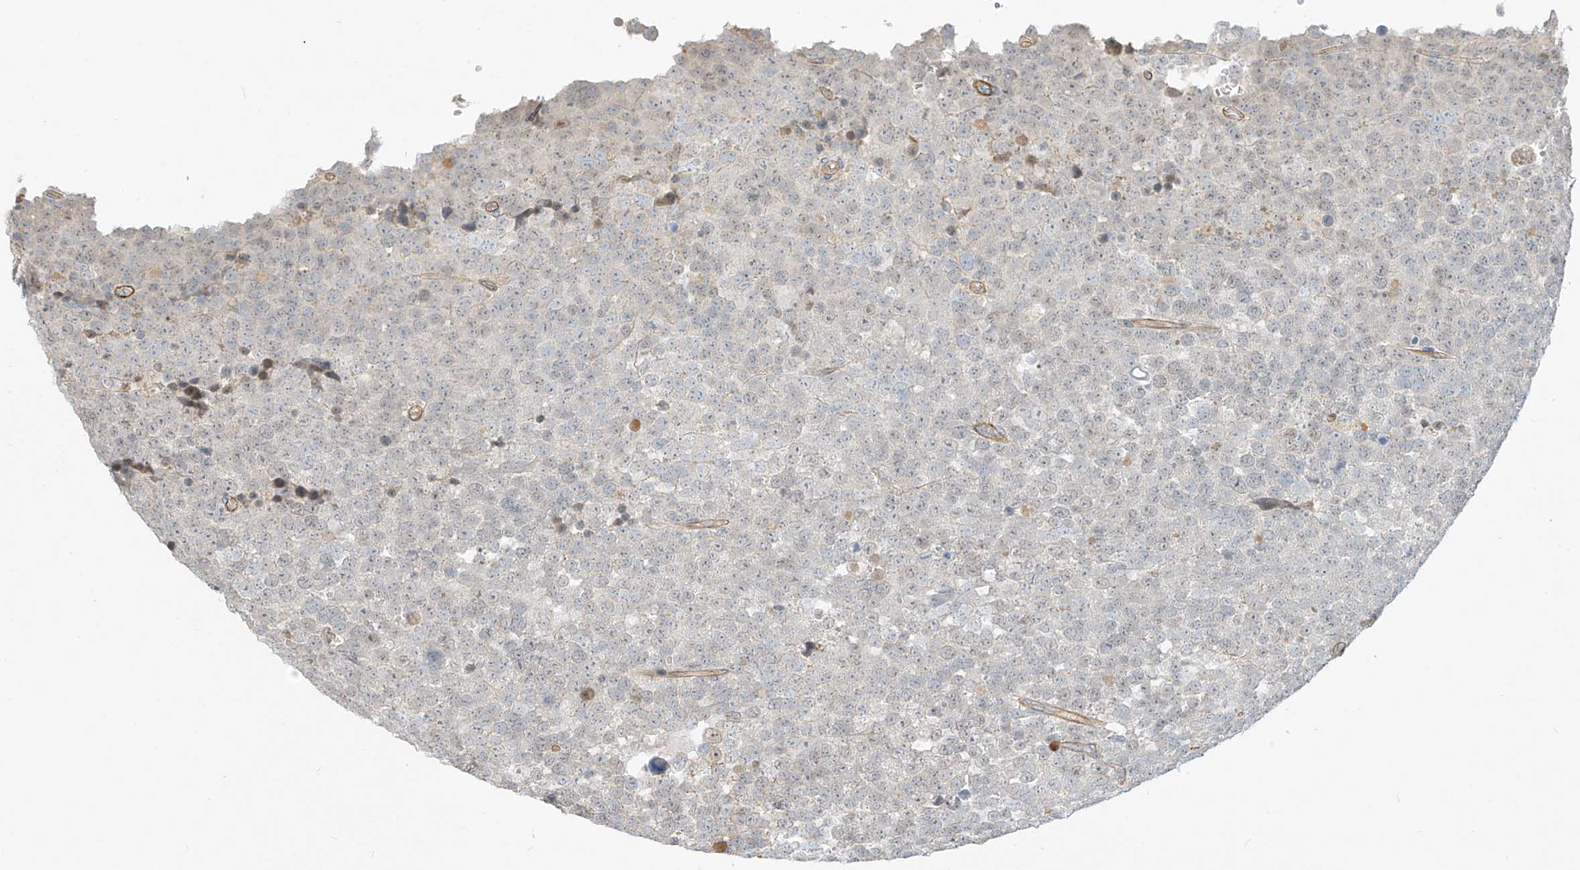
{"staining": {"intensity": "negative", "quantity": "none", "location": "none"}, "tissue": "testis cancer", "cell_type": "Tumor cells", "image_type": "cancer", "snomed": [{"axis": "morphology", "description": "Seminoma, NOS"}, {"axis": "topography", "description": "Testis"}], "caption": "Seminoma (testis) was stained to show a protein in brown. There is no significant positivity in tumor cells.", "gene": "C2orf42", "patient": {"sex": "male", "age": 71}}